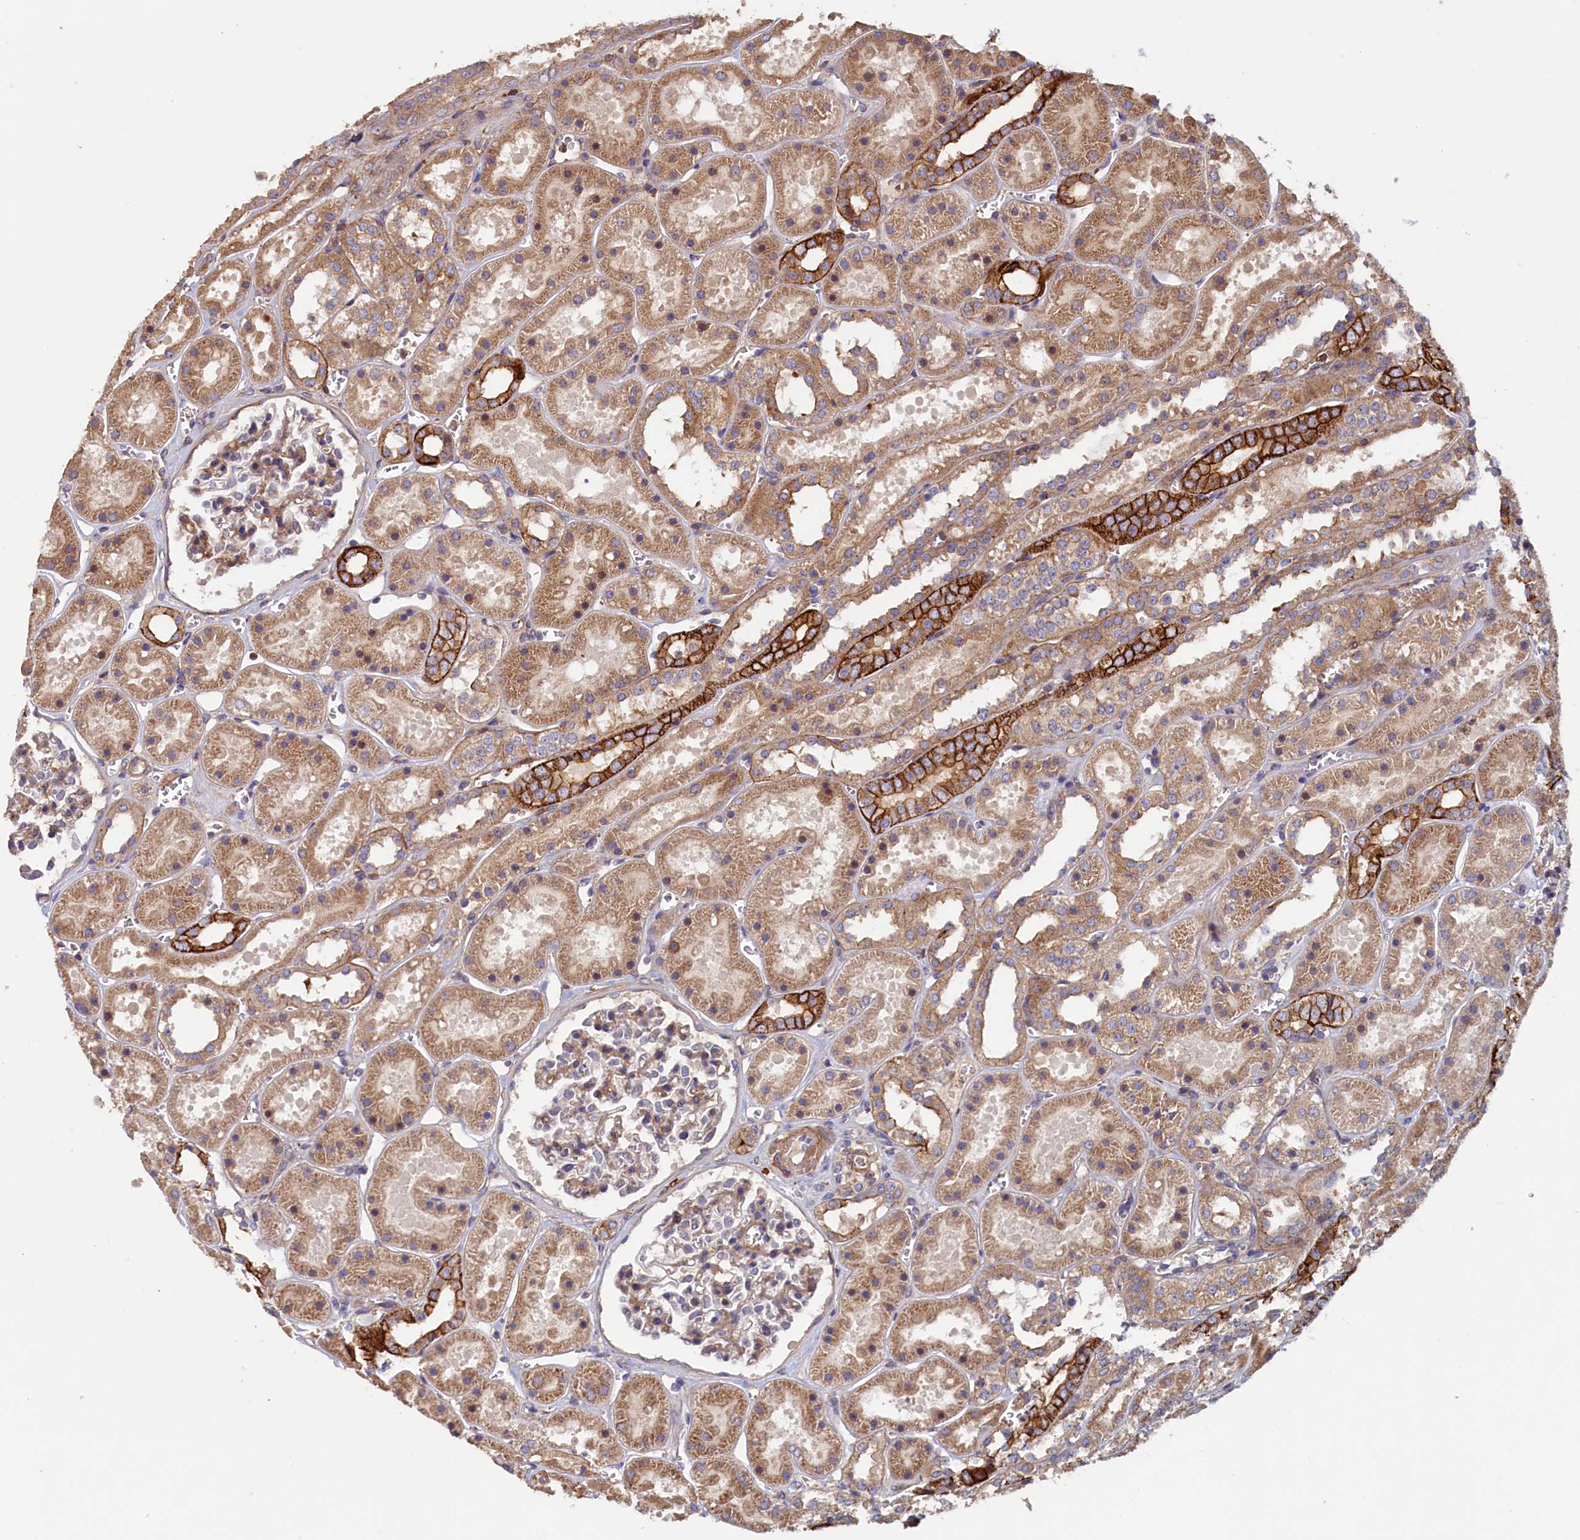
{"staining": {"intensity": "weak", "quantity": "25%-75%", "location": "cytoplasmic/membranous"}, "tissue": "kidney", "cell_type": "Cells in glomeruli", "image_type": "normal", "snomed": [{"axis": "morphology", "description": "Normal tissue, NOS"}, {"axis": "topography", "description": "Kidney"}], "caption": "IHC (DAB) staining of normal kidney shows weak cytoplasmic/membranous protein positivity in about 25%-75% of cells in glomeruli.", "gene": "DUOXA1", "patient": {"sex": "female", "age": 41}}